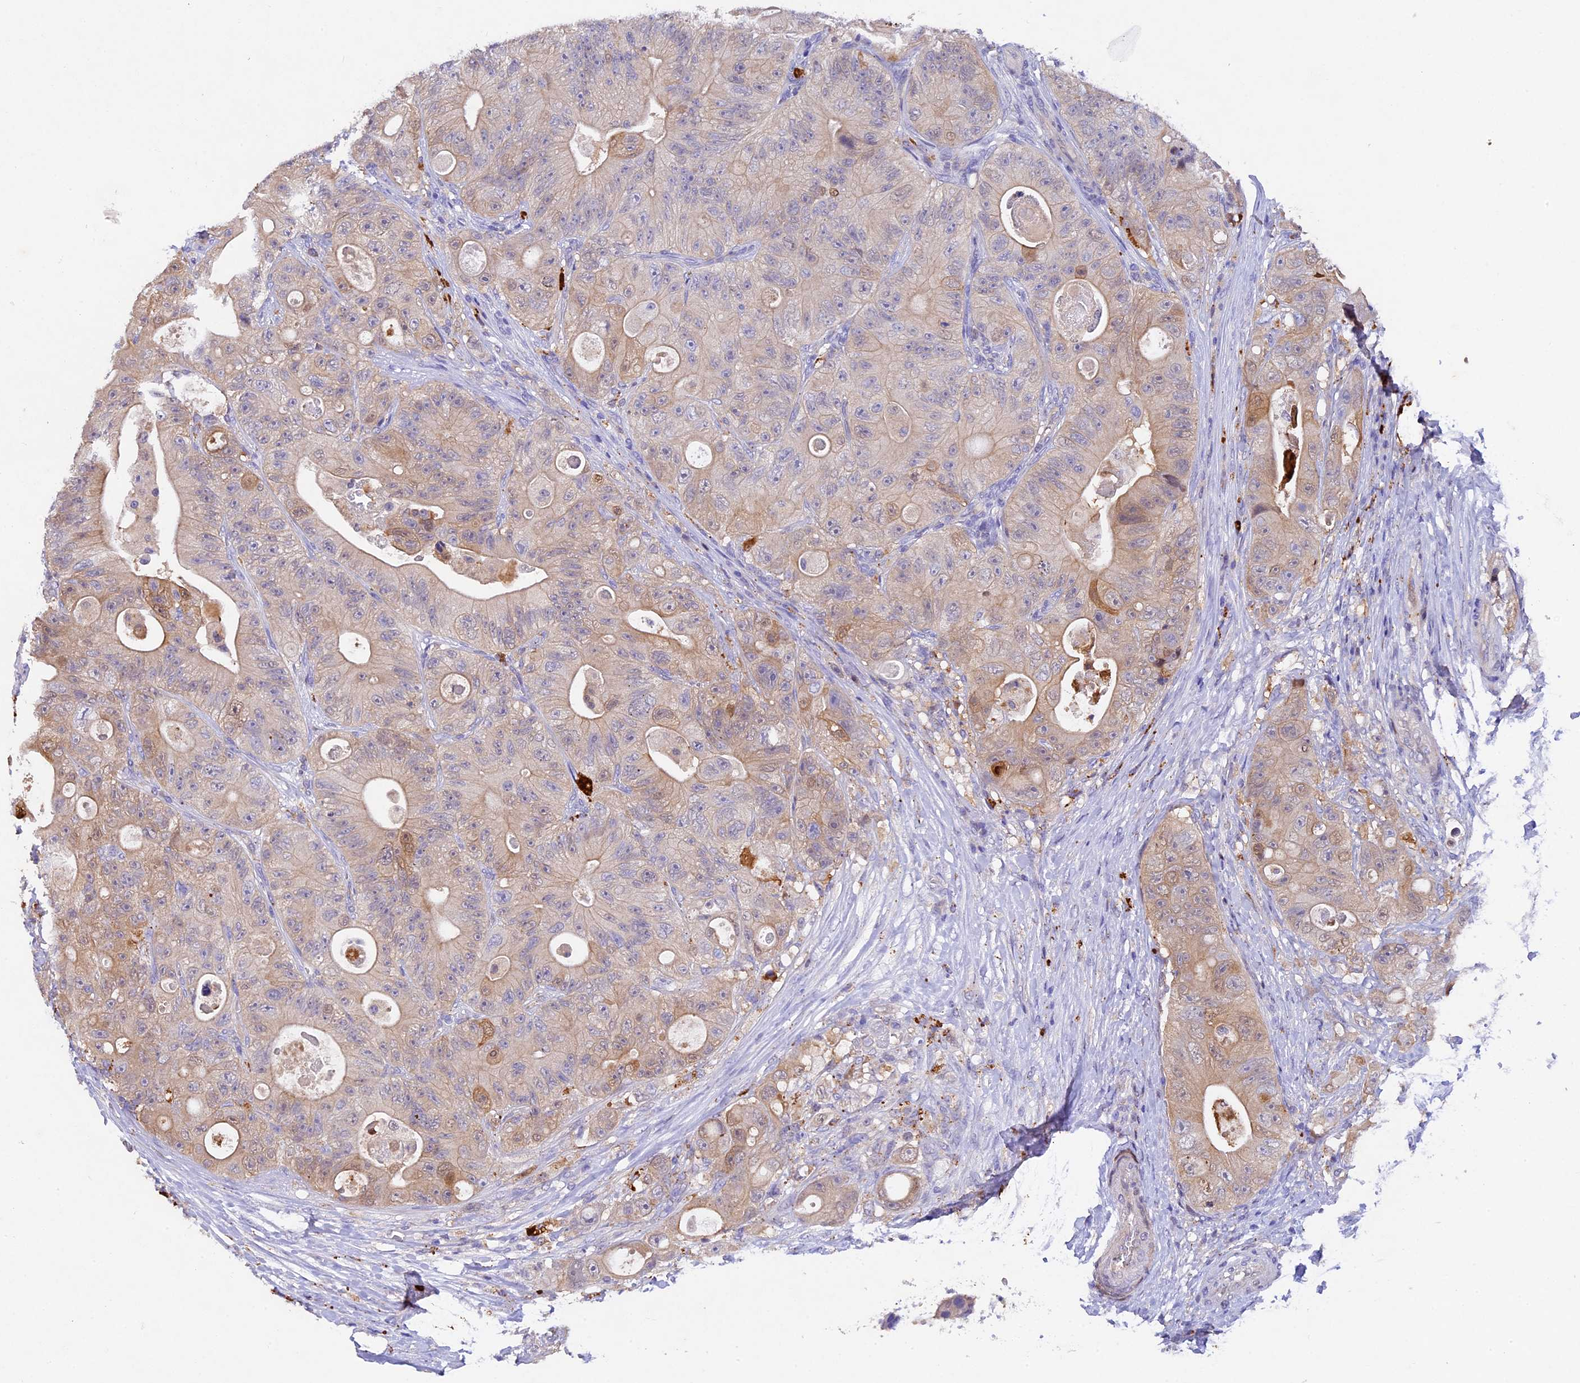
{"staining": {"intensity": "weak", "quantity": "25%-75%", "location": "cytoplasmic/membranous"}, "tissue": "colorectal cancer", "cell_type": "Tumor cells", "image_type": "cancer", "snomed": [{"axis": "morphology", "description": "Adenocarcinoma, NOS"}, {"axis": "topography", "description": "Colon"}], "caption": "Immunohistochemistry (IHC) of human colorectal cancer (adenocarcinoma) reveals low levels of weak cytoplasmic/membranous staining in approximately 25%-75% of tumor cells. (Brightfield microscopy of DAB IHC at high magnification).", "gene": "TGDS", "patient": {"sex": "female", "age": 46}}